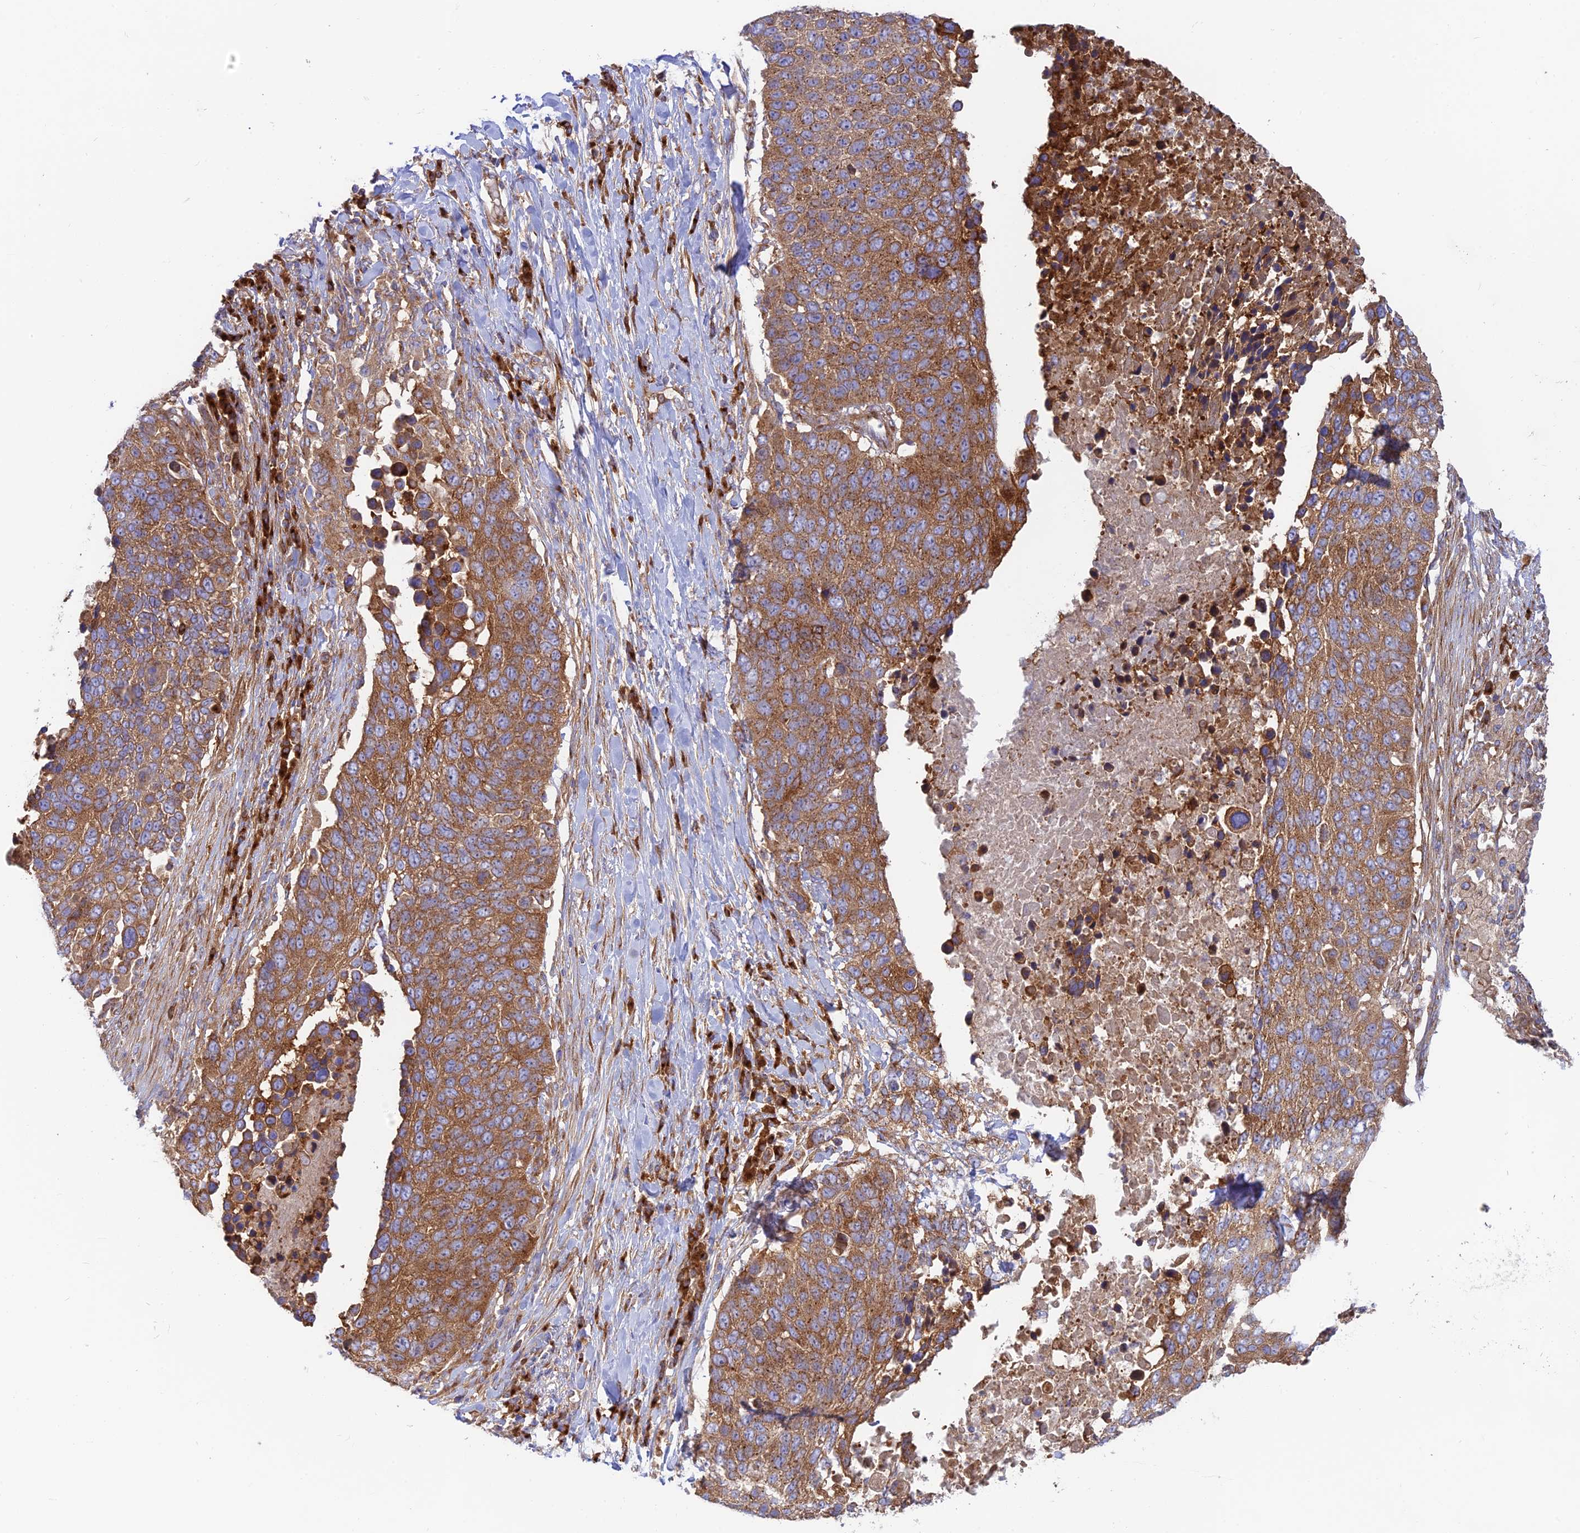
{"staining": {"intensity": "strong", "quantity": ">75%", "location": "cytoplasmic/membranous"}, "tissue": "lung cancer", "cell_type": "Tumor cells", "image_type": "cancer", "snomed": [{"axis": "morphology", "description": "Normal tissue, NOS"}, {"axis": "morphology", "description": "Squamous cell carcinoma, NOS"}, {"axis": "topography", "description": "Lymph node"}, {"axis": "topography", "description": "Lung"}], "caption": "An immunohistochemistry micrograph of neoplastic tissue is shown. Protein staining in brown highlights strong cytoplasmic/membranous positivity in lung squamous cell carcinoma within tumor cells. (Brightfield microscopy of DAB IHC at high magnification).", "gene": "GOLGA3", "patient": {"sex": "male", "age": 66}}